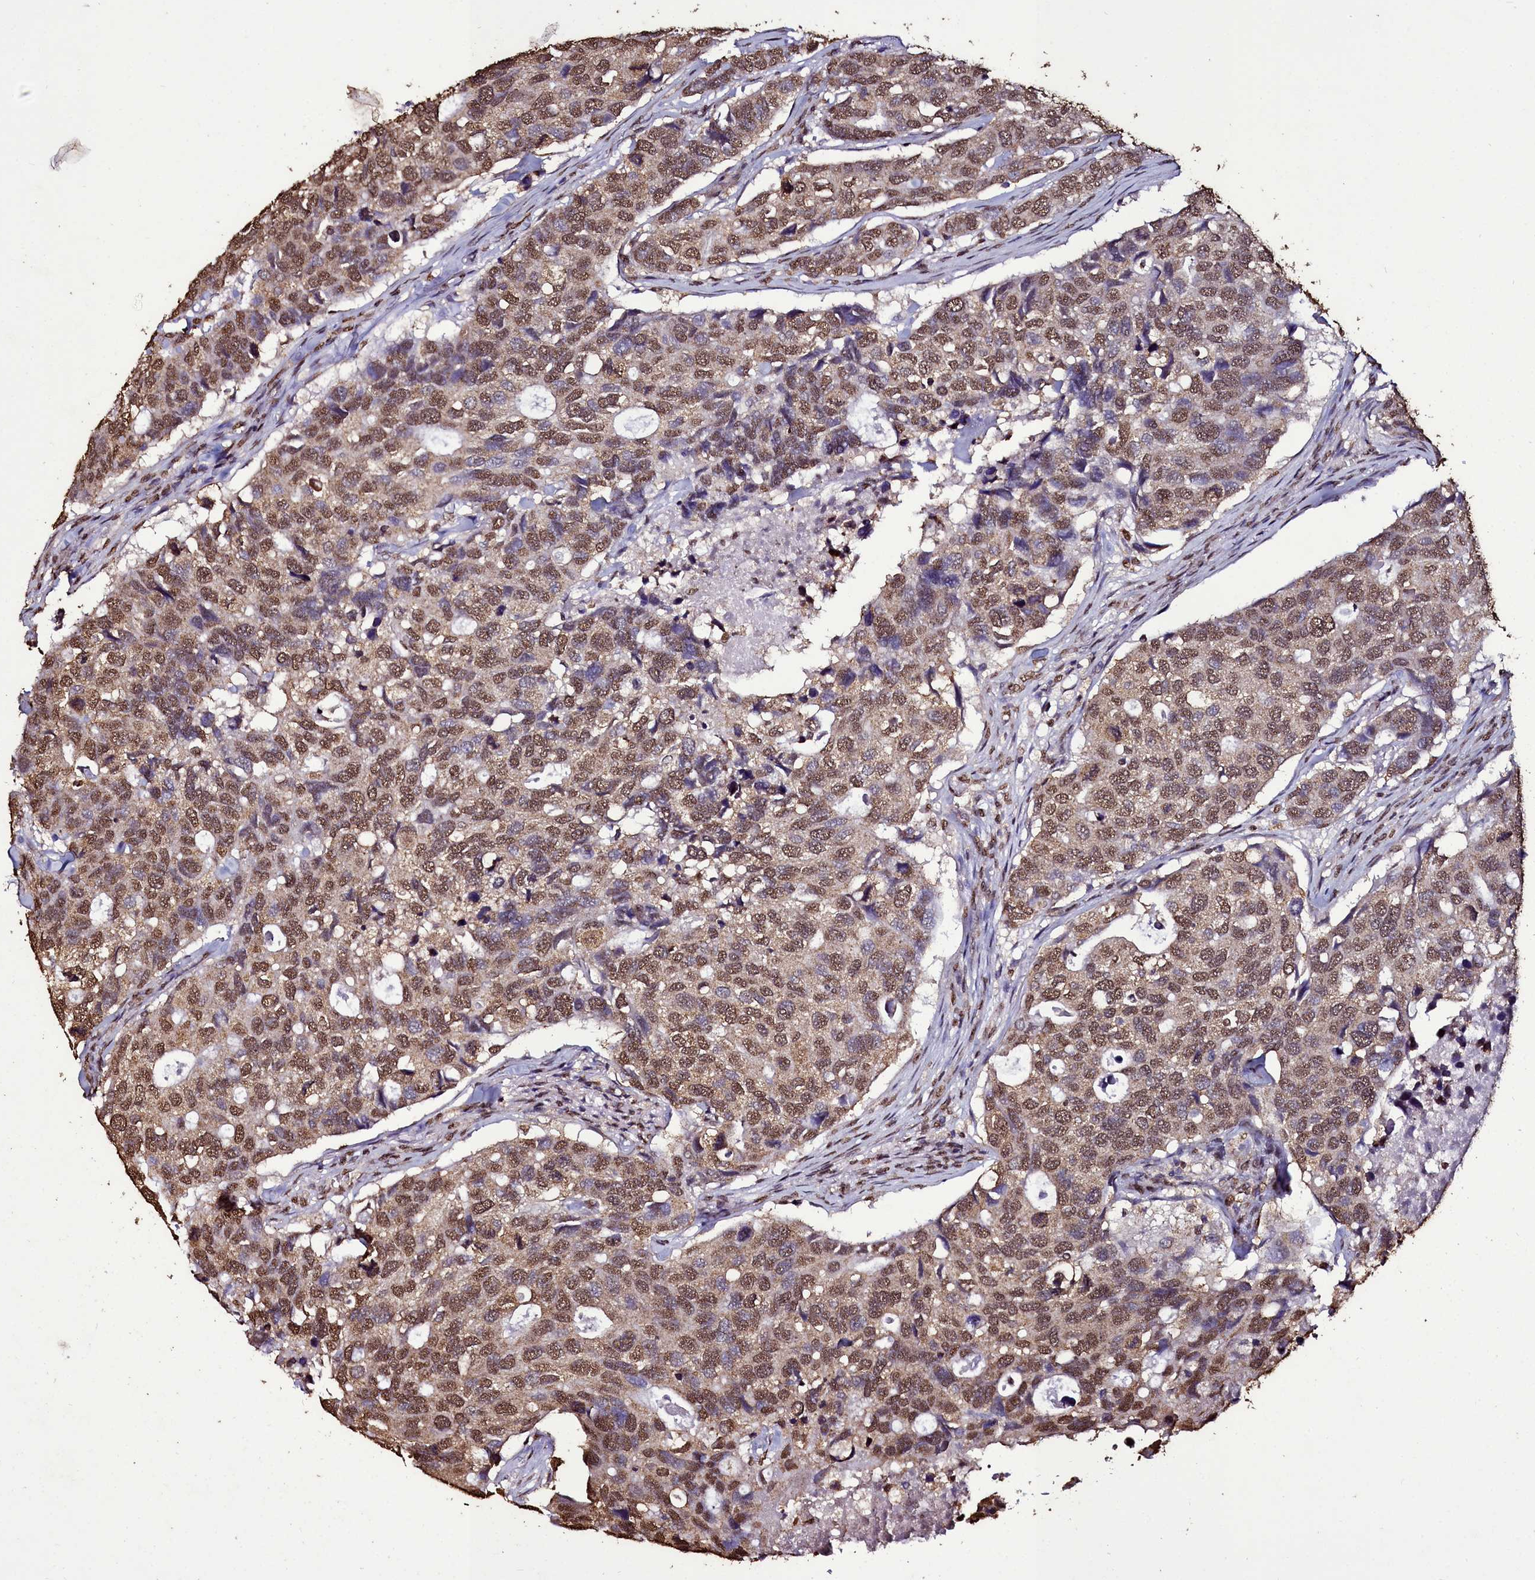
{"staining": {"intensity": "moderate", "quantity": ">75%", "location": "nuclear"}, "tissue": "breast cancer", "cell_type": "Tumor cells", "image_type": "cancer", "snomed": [{"axis": "morphology", "description": "Duct carcinoma"}, {"axis": "topography", "description": "Breast"}], "caption": "Breast cancer (intraductal carcinoma) stained with immunohistochemistry (IHC) demonstrates moderate nuclear staining in approximately >75% of tumor cells.", "gene": "TRIP6", "patient": {"sex": "female", "age": 83}}